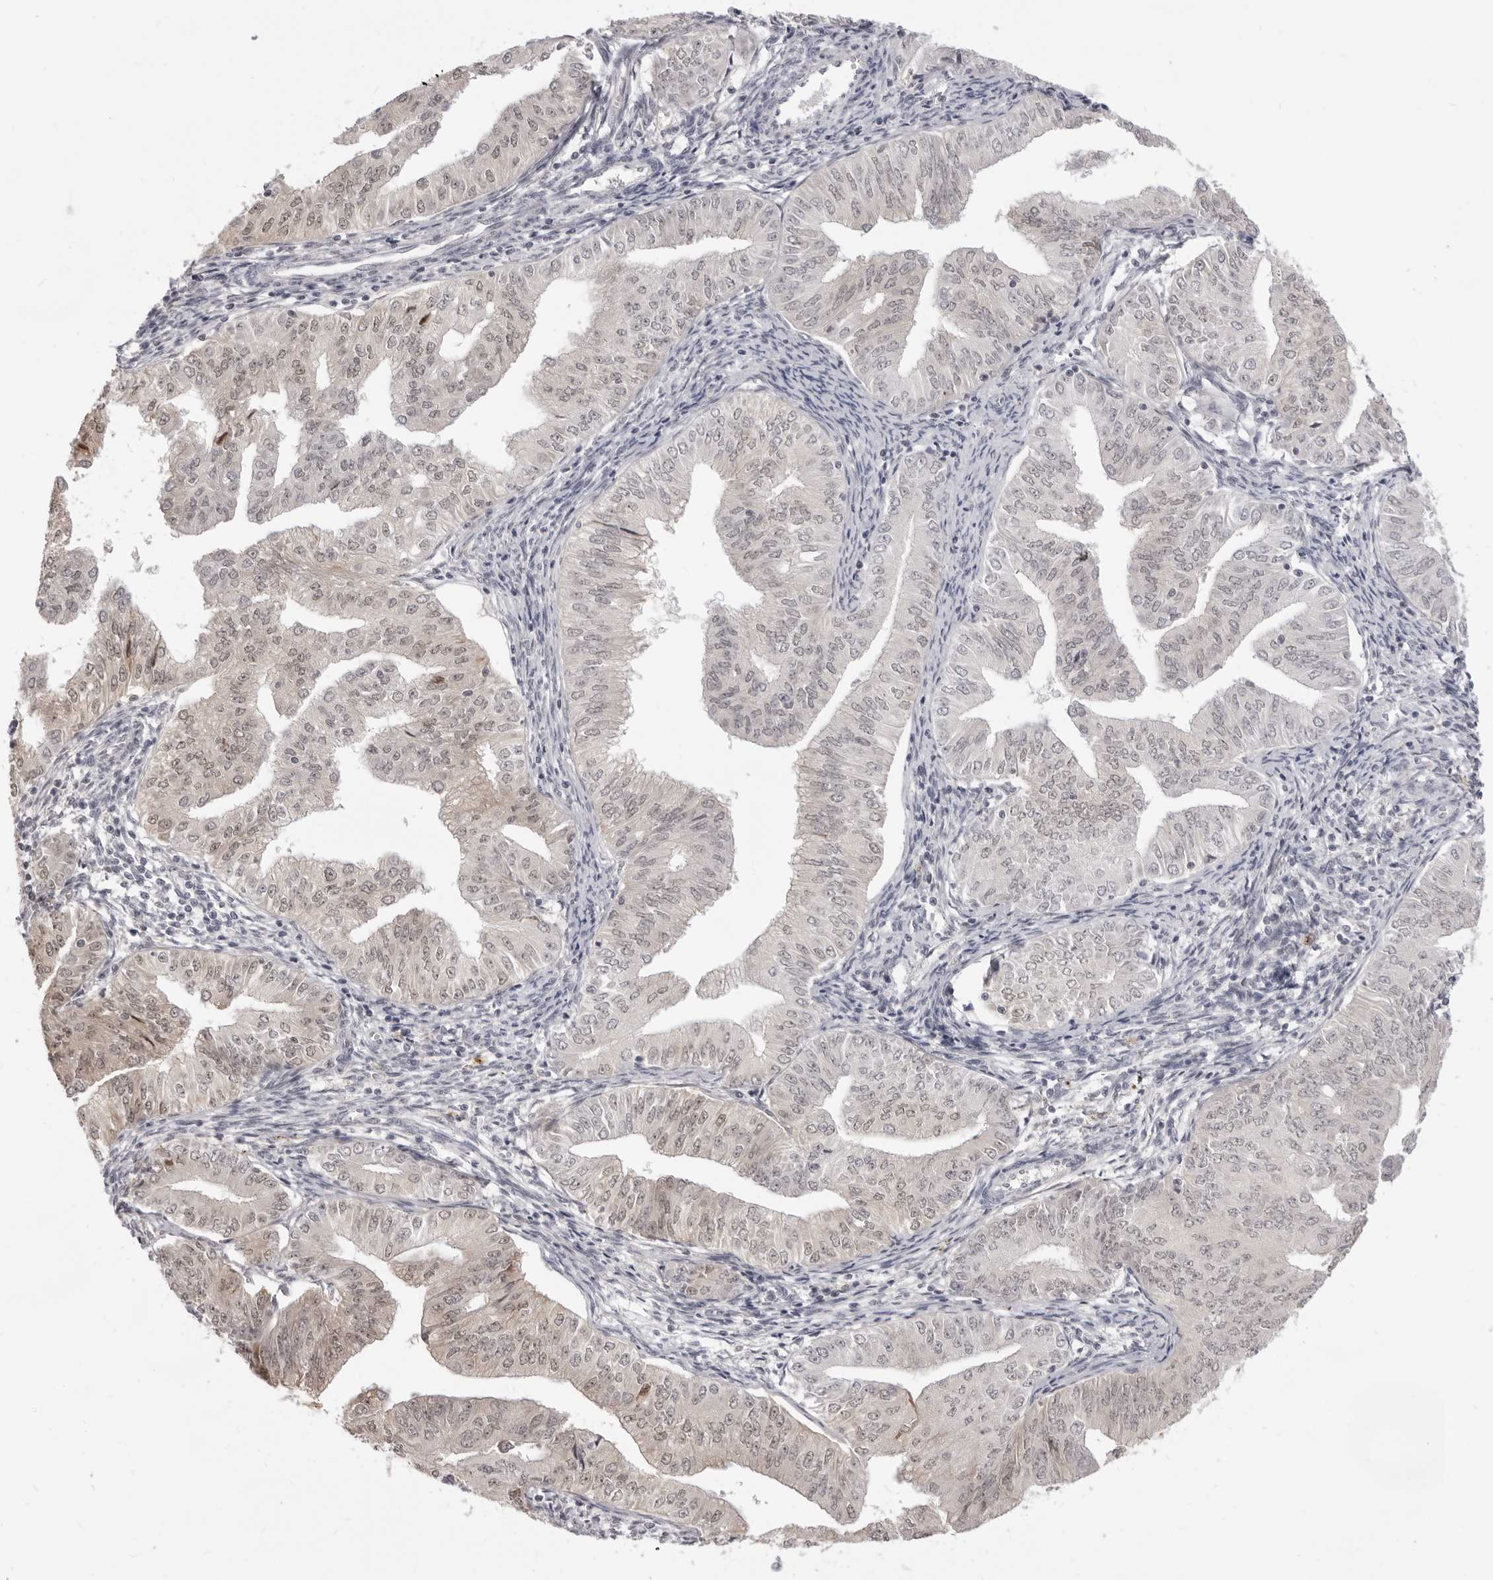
{"staining": {"intensity": "weak", "quantity": ">75%", "location": "nuclear"}, "tissue": "endometrial cancer", "cell_type": "Tumor cells", "image_type": "cancer", "snomed": [{"axis": "morphology", "description": "Normal tissue, NOS"}, {"axis": "morphology", "description": "Adenocarcinoma, NOS"}, {"axis": "topography", "description": "Endometrium"}], "caption": "Endometrial cancer was stained to show a protein in brown. There is low levels of weak nuclear expression in about >75% of tumor cells. (Stains: DAB in brown, nuclei in blue, Microscopy: brightfield microscopy at high magnification).", "gene": "SRGAP2", "patient": {"sex": "female", "age": 53}}